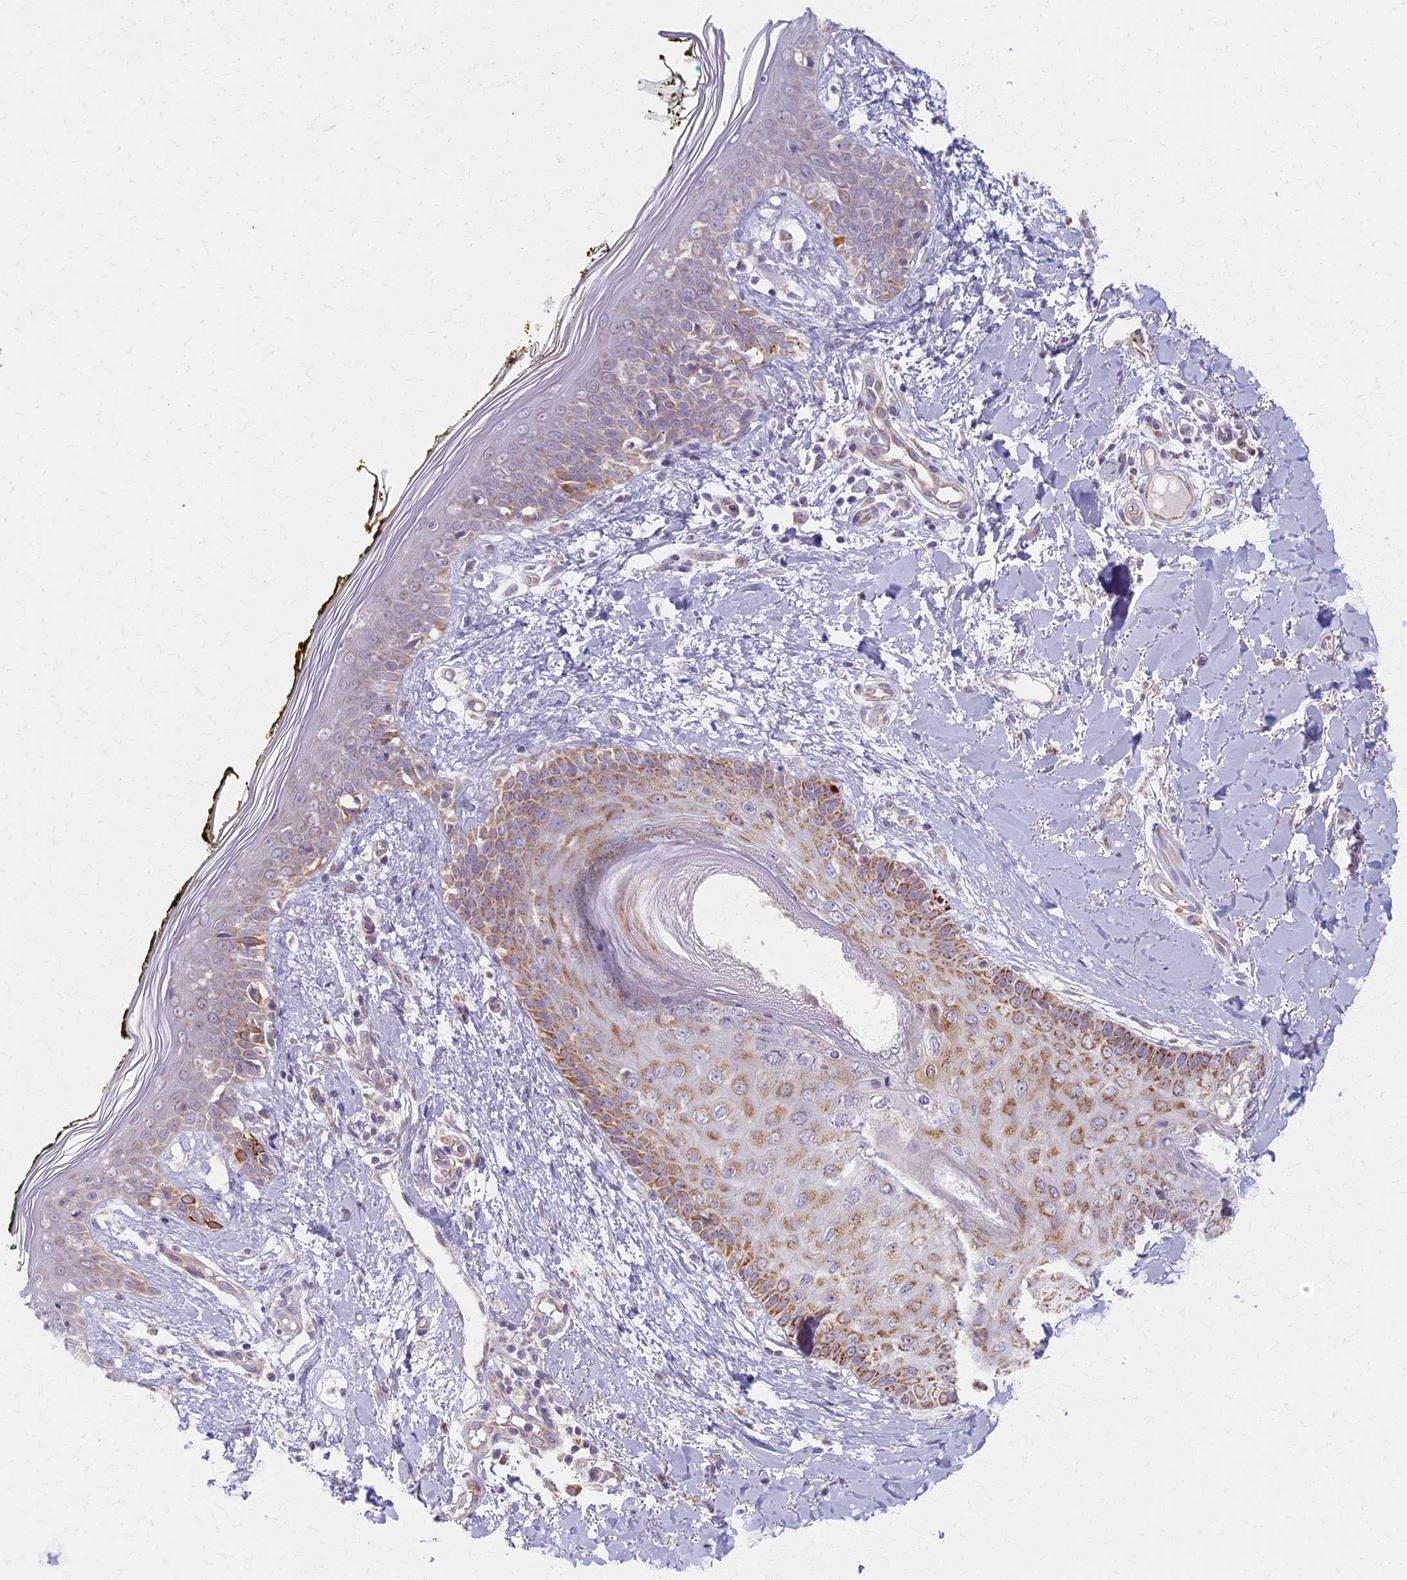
{"staining": {"intensity": "negative", "quantity": "none", "location": "none"}, "tissue": "skin", "cell_type": "Fibroblasts", "image_type": "normal", "snomed": [{"axis": "morphology", "description": "Normal tissue, NOS"}, {"axis": "topography", "description": "Skin"}], "caption": "DAB (3,3'-diaminobenzidine) immunohistochemical staining of unremarkable skin shows no significant positivity in fibroblasts.", "gene": "MRPS25", "patient": {"sex": "female", "age": 34}}